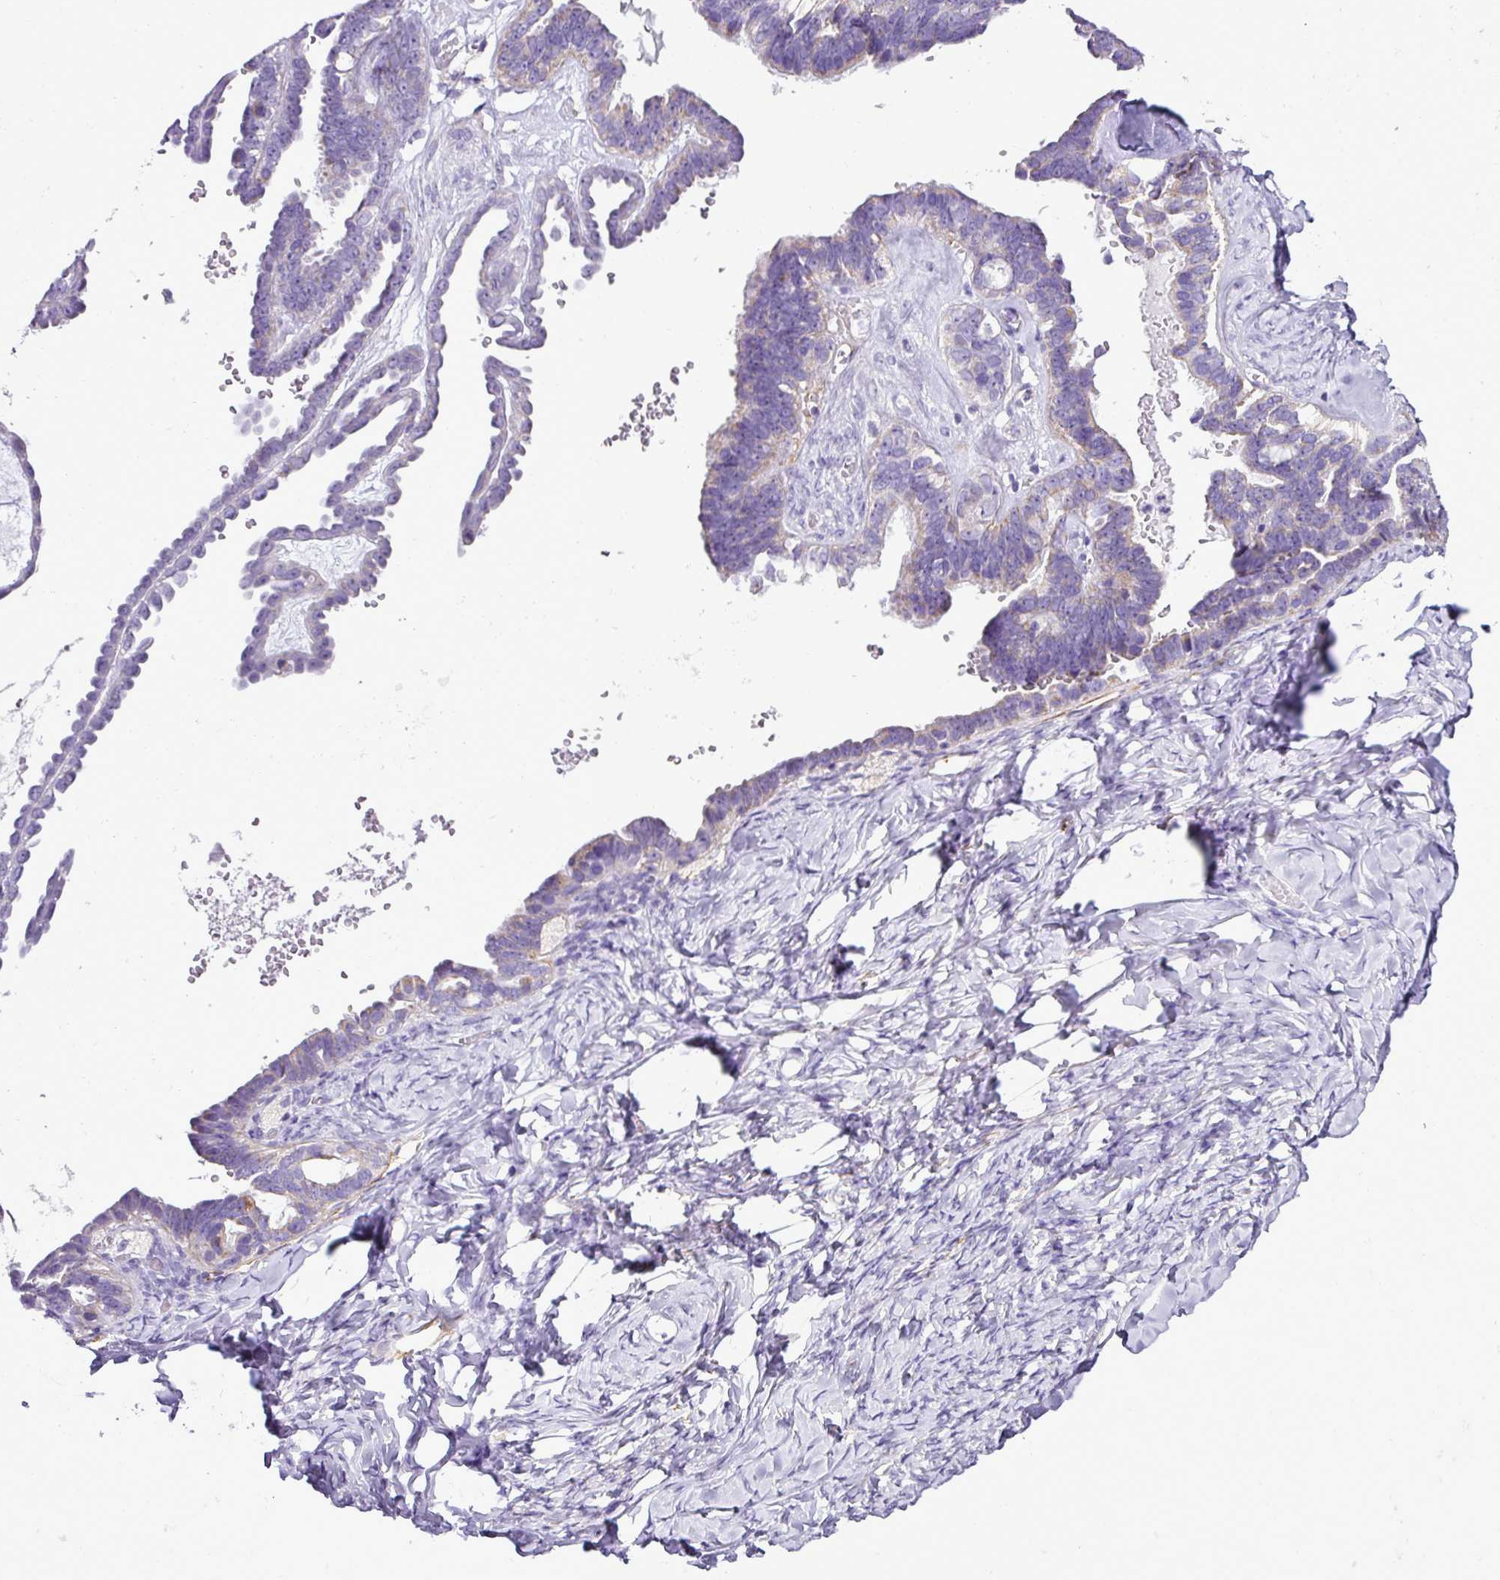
{"staining": {"intensity": "weak", "quantity": "<25%", "location": "cytoplasmic/membranous"}, "tissue": "ovarian cancer", "cell_type": "Tumor cells", "image_type": "cancer", "snomed": [{"axis": "morphology", "description": "Cystadenocarcinoma, serous, NOS"}, {"axis": "topography", "description": "Ovary"}], "caption": "DAB immunohistochemical staining of human ovarian cancer exhibits no significant positivity in tumor cells.", "gene": "PGAP4", "patient": {"sex": "female", "age": 69}}